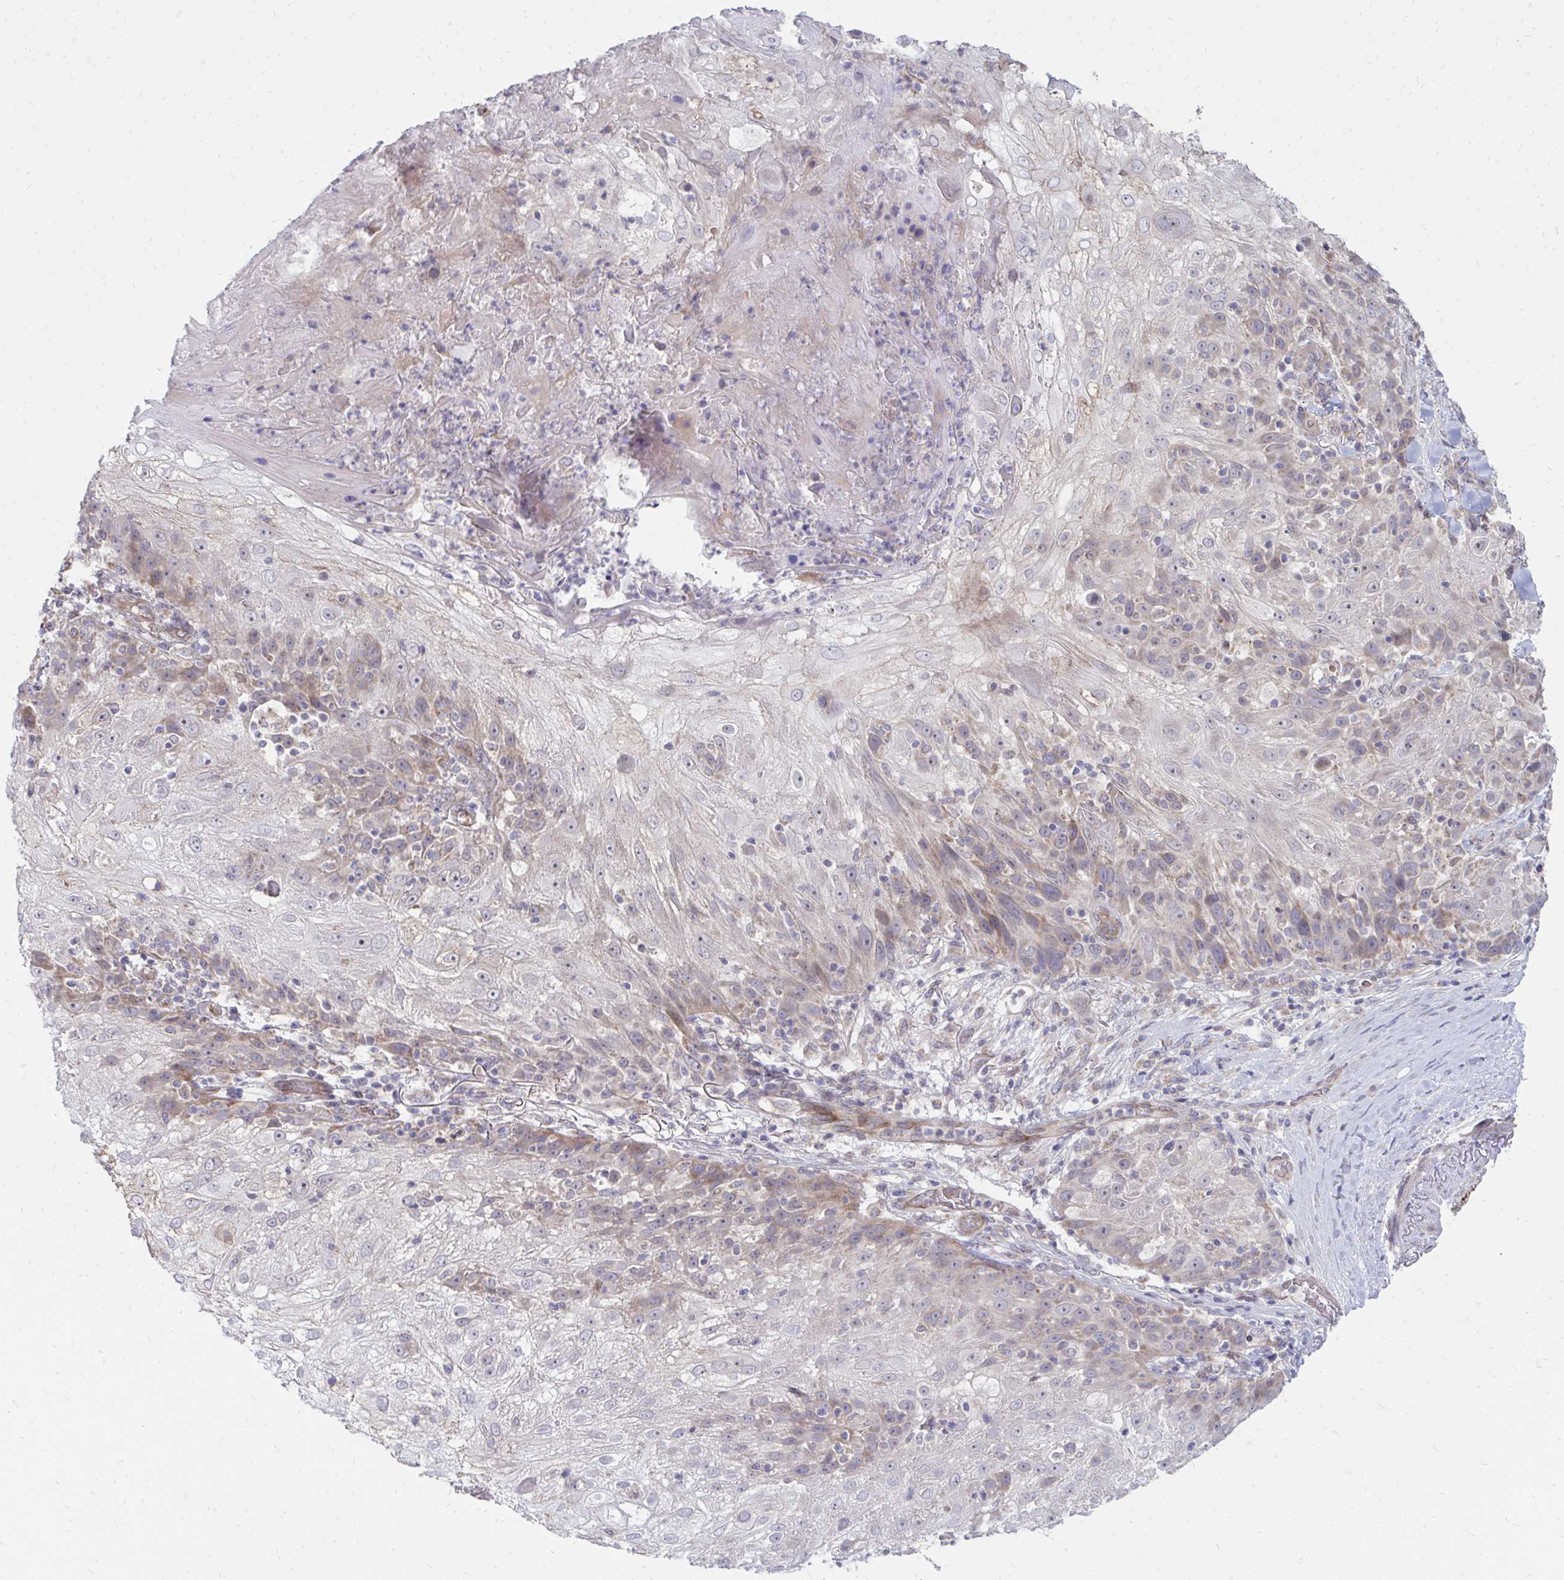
{"staining": {"intensity": "weak", "quantity": "<25%", "location": "cytoplasmic/membranous"}, "tissue": "skin cancer", "cell_type": "Tumor cells", "image_type": "cancer", "snomed": [{"axis": "morphology", "description": "Normal tissue, NOS"}, {"axis": "morphology", "description": "Squamous cell carcinoma, NOS"}, {"axis": "topography", "description": "Skin"}], "caption": "DAB immunohistochemical staining of skin cancer (squamous cell carcinoma) displays no significant expression in tumor cells.", "gene": "ITPR2", "patient": {"sex": "female", "age": 83}}